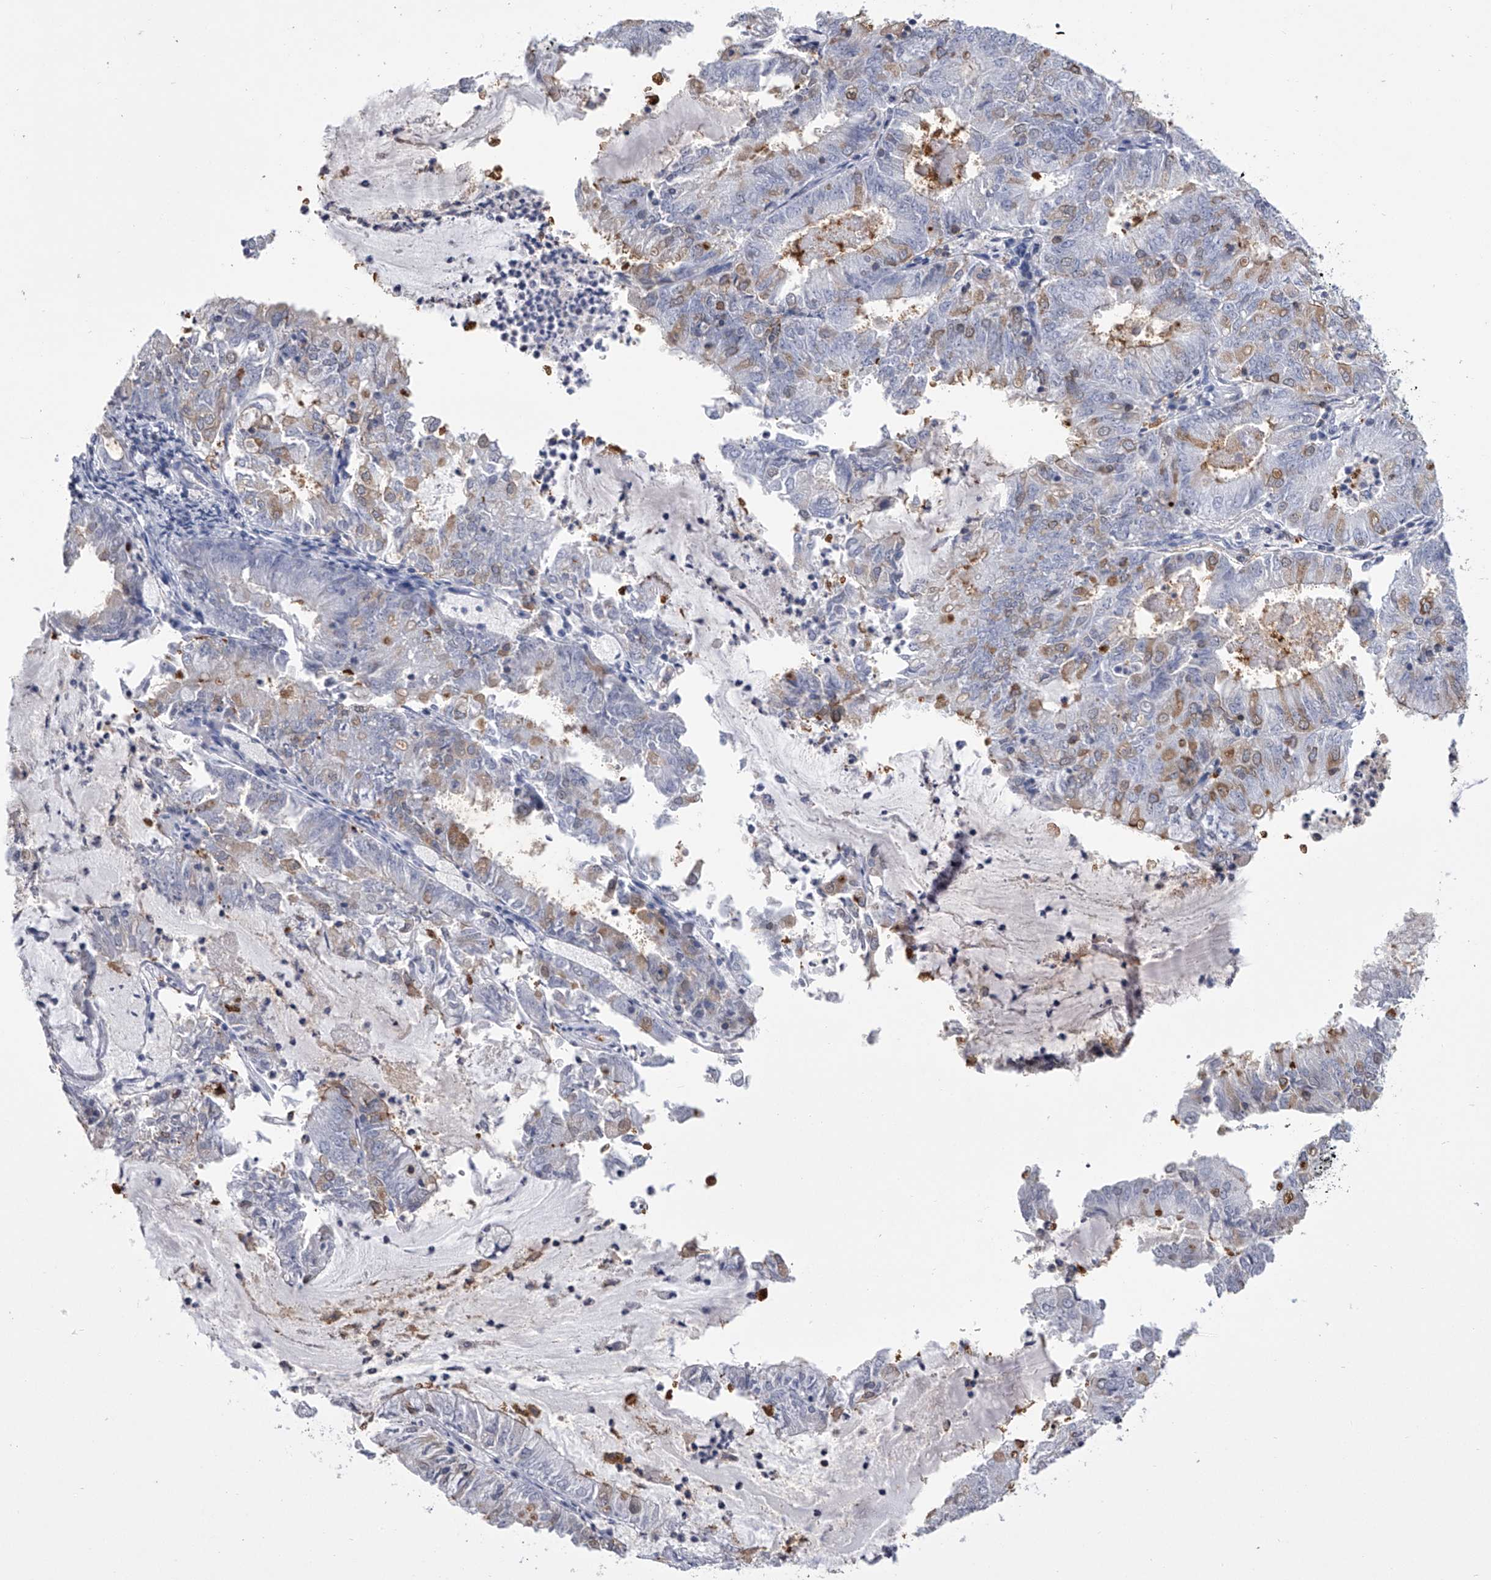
{"staining": {"intensity": "negative", "quantity": "none", "location": "none"}, "tissue": "endometrial cancer", "cell_type": "Tumor cells", "image_type": "cancer", "snomed": [{"axis": "morphology", "description": "Adenocarcinoma, NOS"}, {"axis": "topography", "description": "Endometrium"}], "caption": "Endometrial cancer (adenocarcinoma) stained for a protein using IHC shows no expression tumor cells.", "gene": "TASP1", "patient": {"sex": "female", "age": 57}}